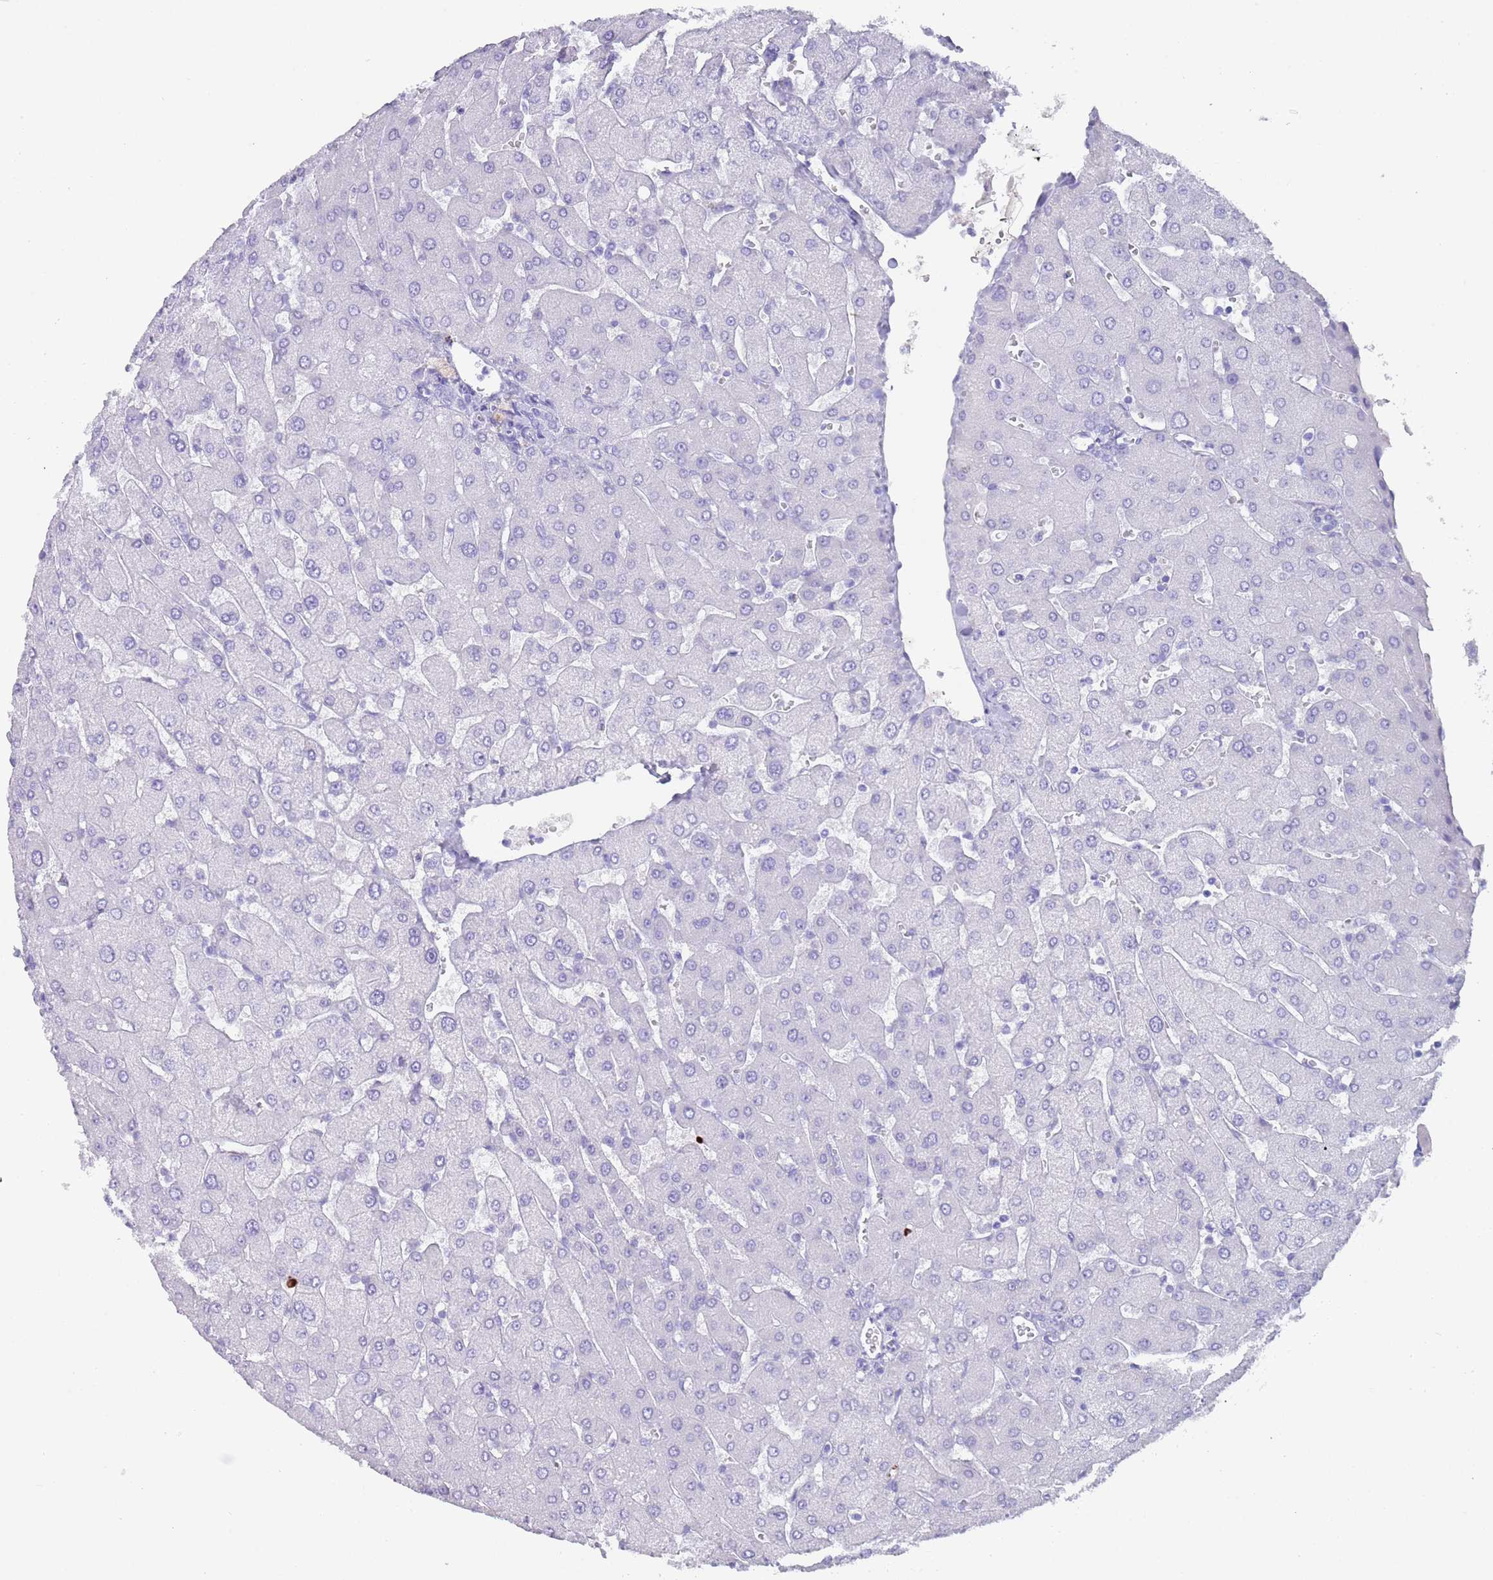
{"staining": {"intensity": "negative", "quantity": "none", "location": "none"}, "tissue": "liver", "cell_type": "Cholangiocytes", "image_type": "normal", "snomed": [{"axis": "morphology", "description": "Normal tissue, NOS"}, {"axis": "topography", "description": "Liver"}], "caption": "A photomicrograph of liver stained for a protein shows no brown staining in cholangiocytes.", "gene": "MYADML2", "patient": {"sex": "male", "age": 55}}